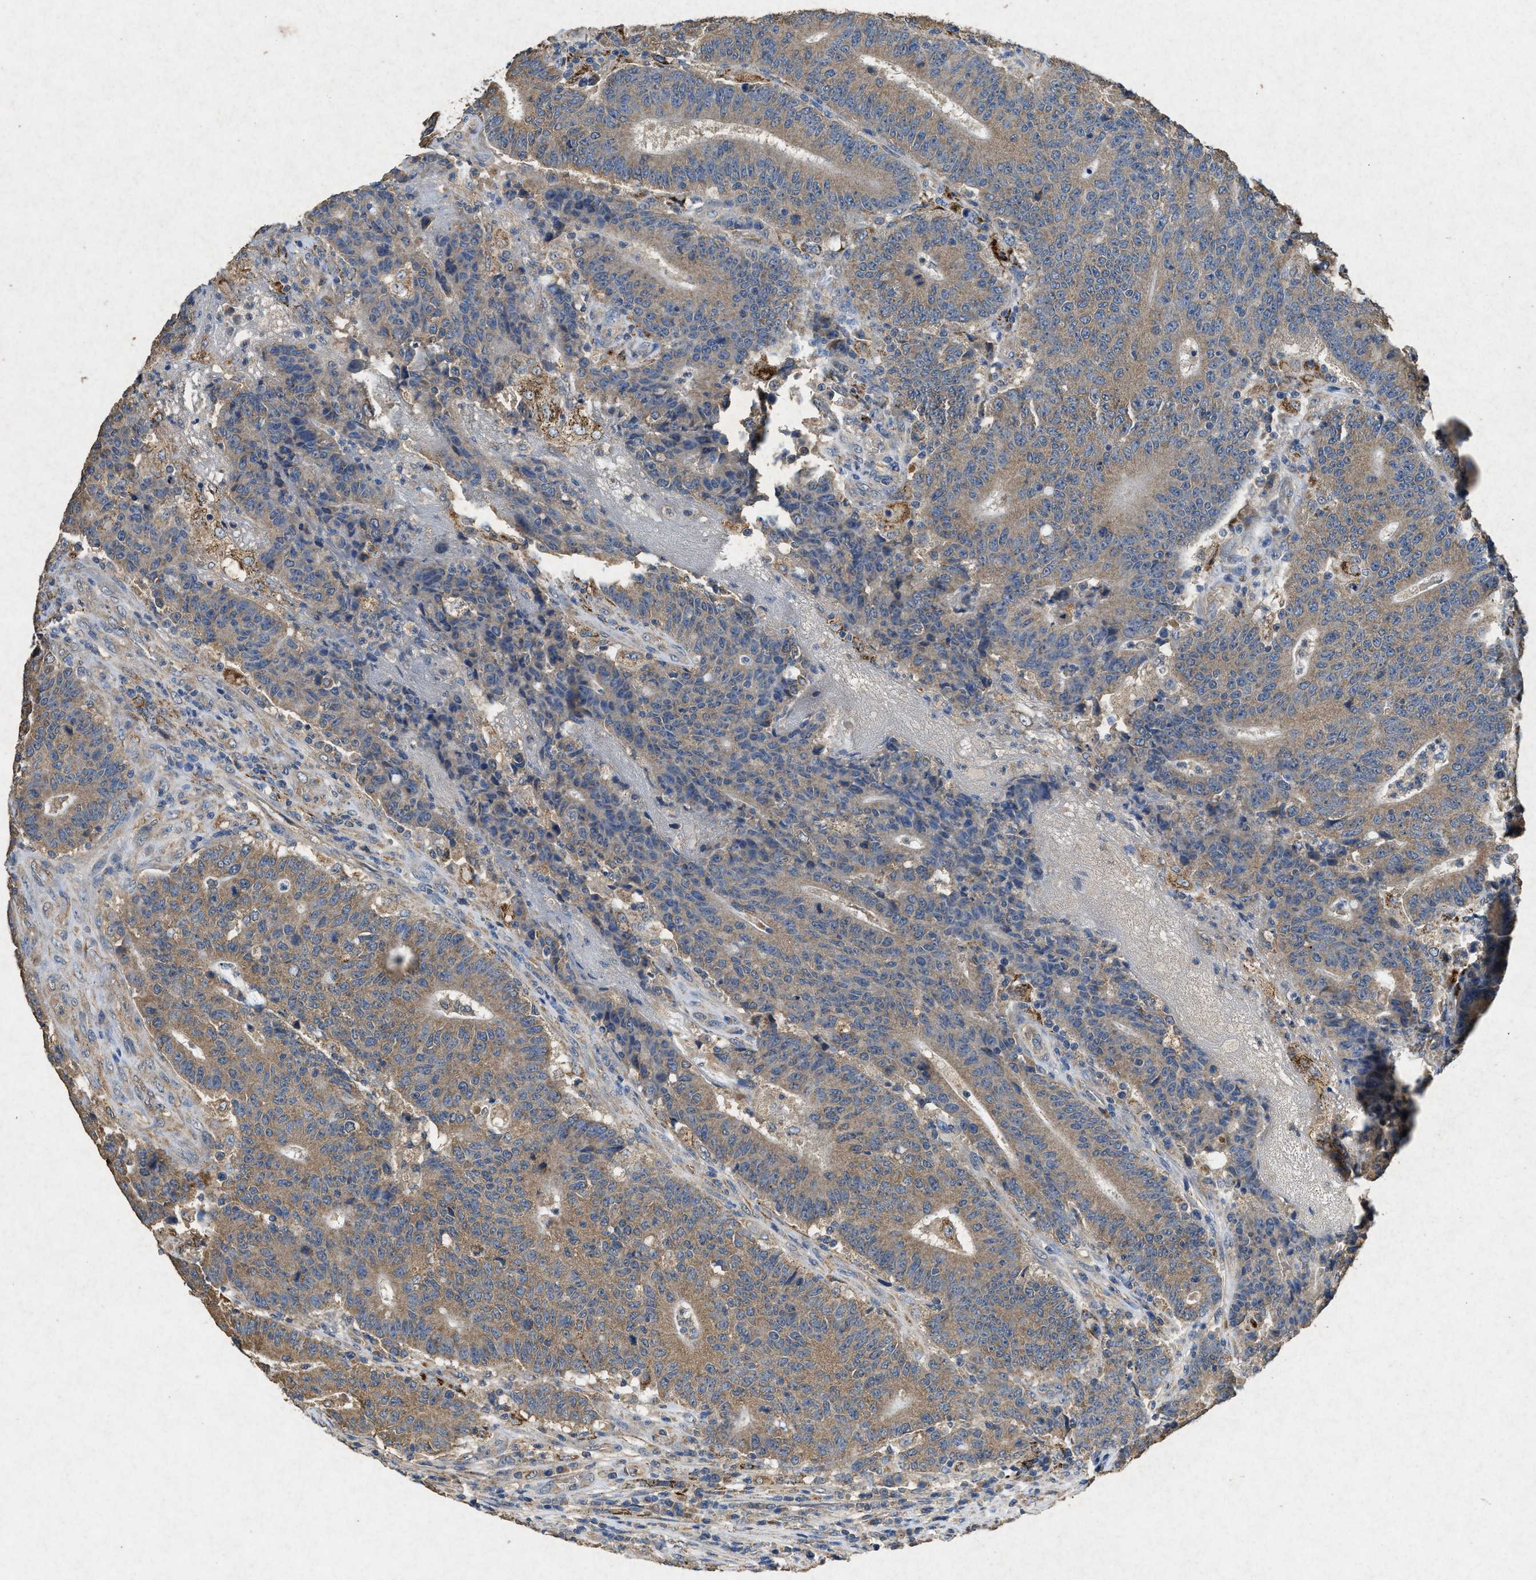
{"staining": {"intensity": "moderate", "quantity": ">75%", "location": "cytoplasmic/membranous"}, "tissue": "colorectal cancer", "cell_type": "Tumor cells", "image_type": "cancer", "snomed": [{"axis": "morphology", "description": "Normal tissue, NOS"}, {"axis": "morphology", "description": "Adenocarcinoma, NOS"}, {"axis": "topography", "description": "Colon"}], "caption": "About >75% of tumor cells in colorectal cancer show moderate cytoplasmic/membranous protein expression as visualized by brown immunohistochemical staining.", "gene": "CDK15", "patient": {"sex": "female", "age": 75}}